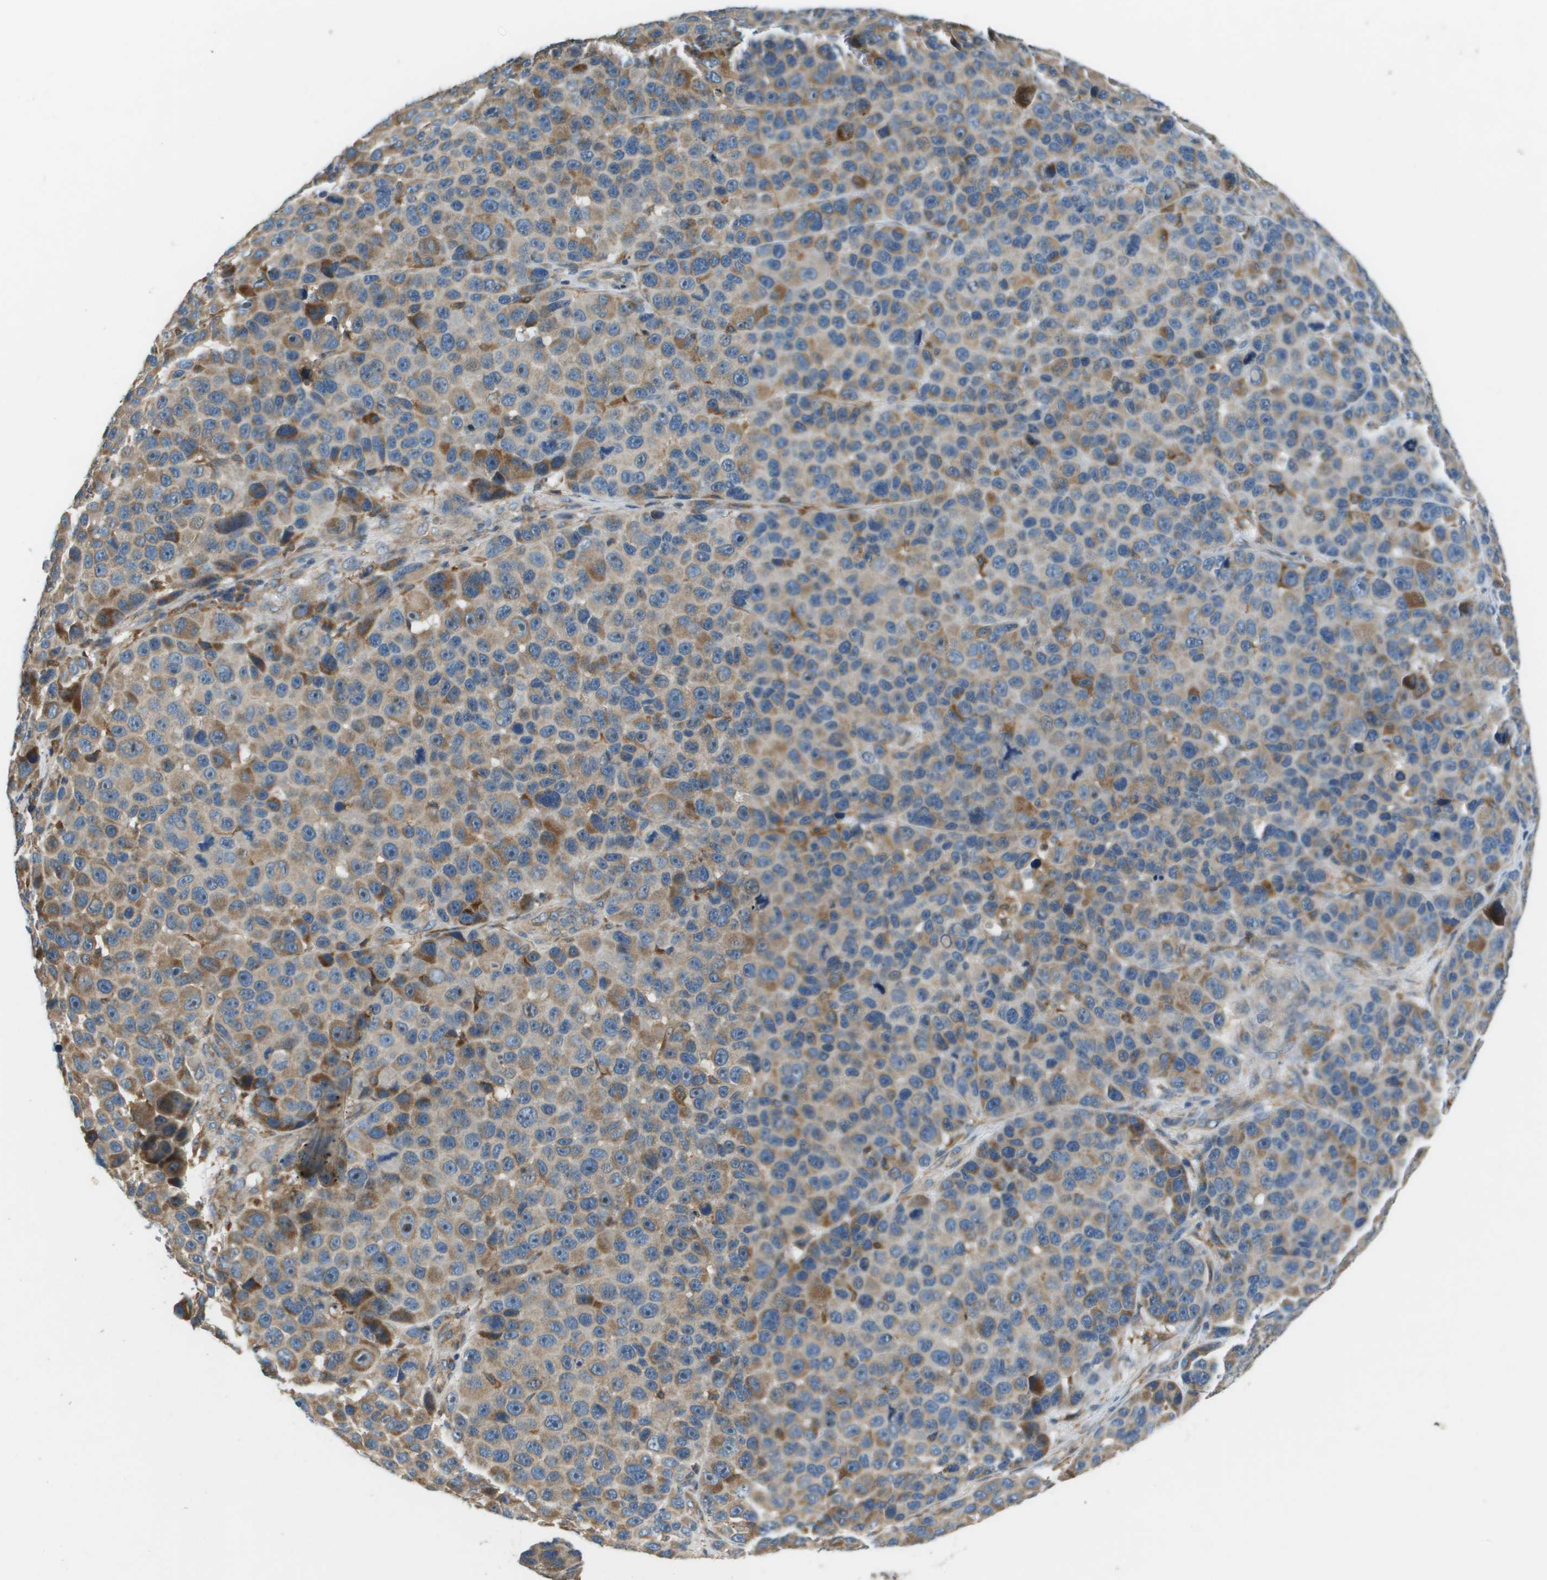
{"staining": {"intensity": "moderate", "quantity": "25%-75%", "location": "cytoplasmic/membranous"}, "tissue": "melanoma", "cell_type": "Tumor cells", "image_type": "cancer", "snomed": [{"axis": "morphology", "description": "Malignant melanoma, NOS"}, {"axis": "topography", "description": "Skin"}], "caption": "Tumor cells demonstrate moderate cytoplasmic/membranous positivity in about 25%-75% of cells in malignant melanoma.", "gene": "SAMSN1", "patient": {"sex": "male", "age": 53}}